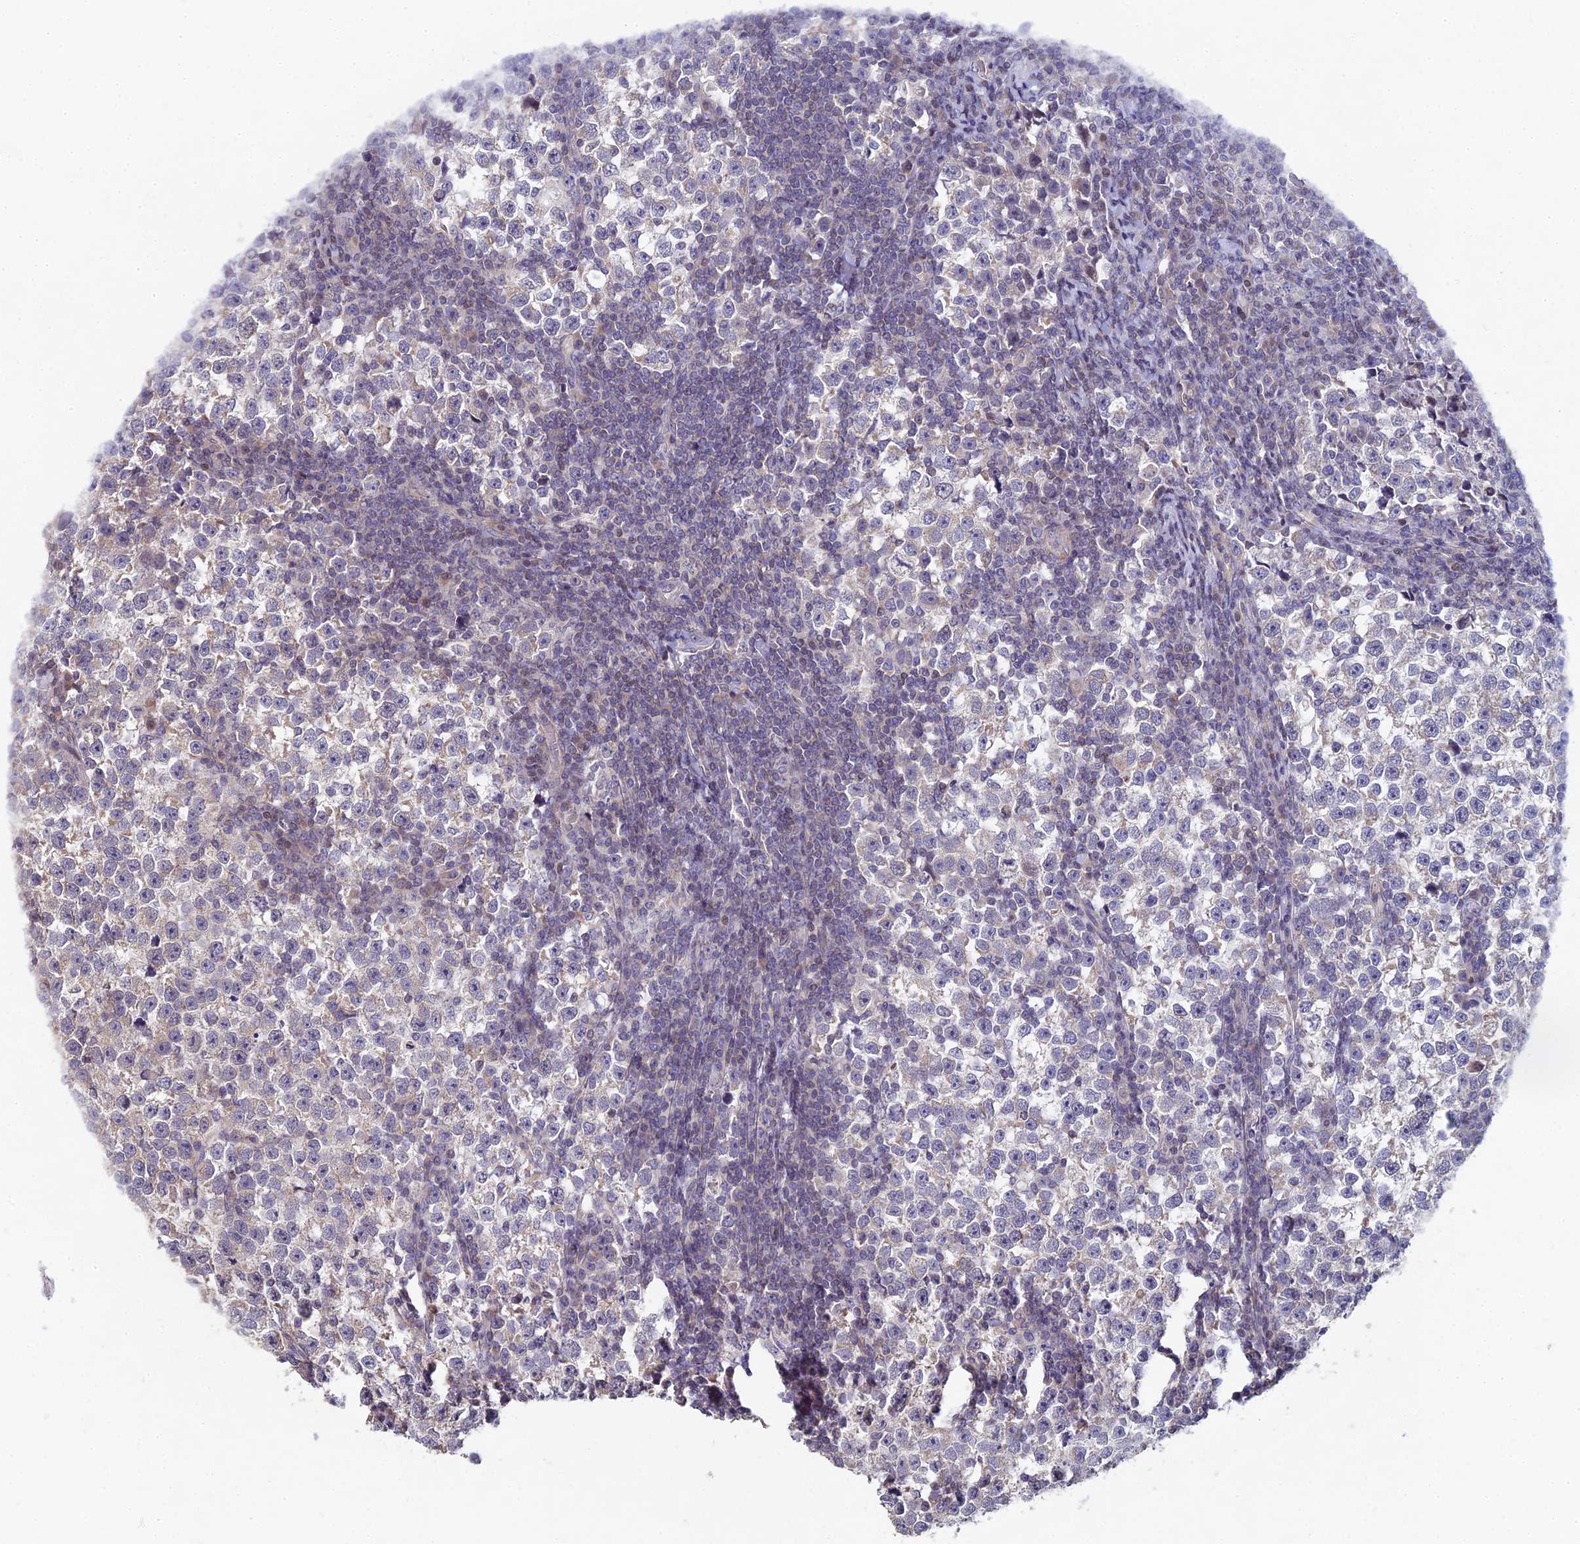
{"staining": {"intensity": "negative", "quantity": "none", "location": "none"}, "tissue": "testis cancer", "cell_type": "Tumor cells", "image_type": "cancer", "snomed": [{"axis": "morphology", "description": "Normal tissue, NOS"}, {"axis": "morphology", "description": "Seminoma, NOS"}, {"axis": "topography", "description": "Testis"}], "caption": "Tumor cells show no significant positivity in testis cancer. (DAB IHC with hematoxylin counter stain).", "gene": "DIXDC1", "patient": {"sex": "male", "age": 43}}